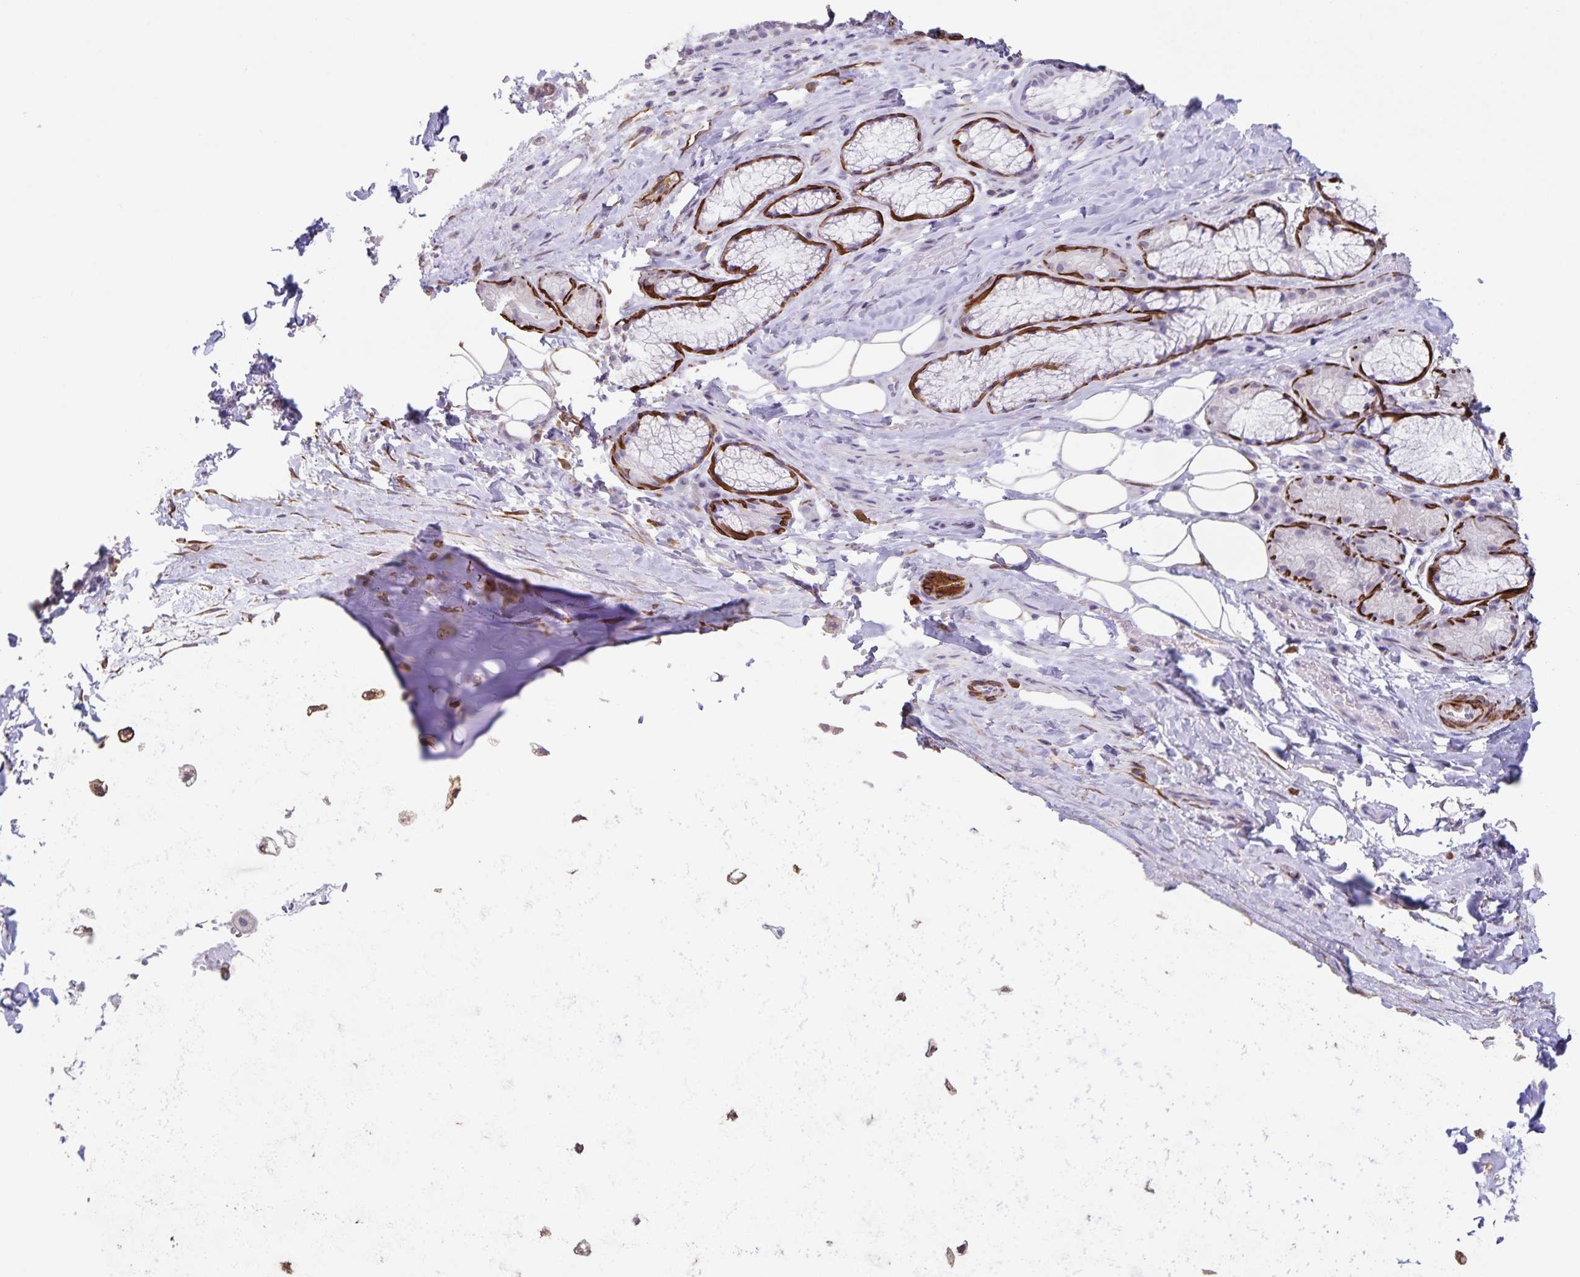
{"staining": {"intensity": "moderate", "quantity": ">75%", "location": "cytoplasmic/membranous"}, "tissue": "adipose tissue", "cell_type": "Adipocytes", "image_type": "normal", "snomed": [{"axis": "morphology", "description": "Normal tissue, NOS"}, {"axis": "topography", "description": "Cartilage tissue"}, {"axis": "topography", "description": "Bronchus"}], "caption": "Immunohistochemistry (IHC) (DAB (3,3'-diaminobenzidine)) staining of normal human adipose tissue shows moderate cytoplasmic/membranous protein staining in about >75% of adipocytes.", "gene": "SYNM", "patient": {"sex": "male", "age": 64}}